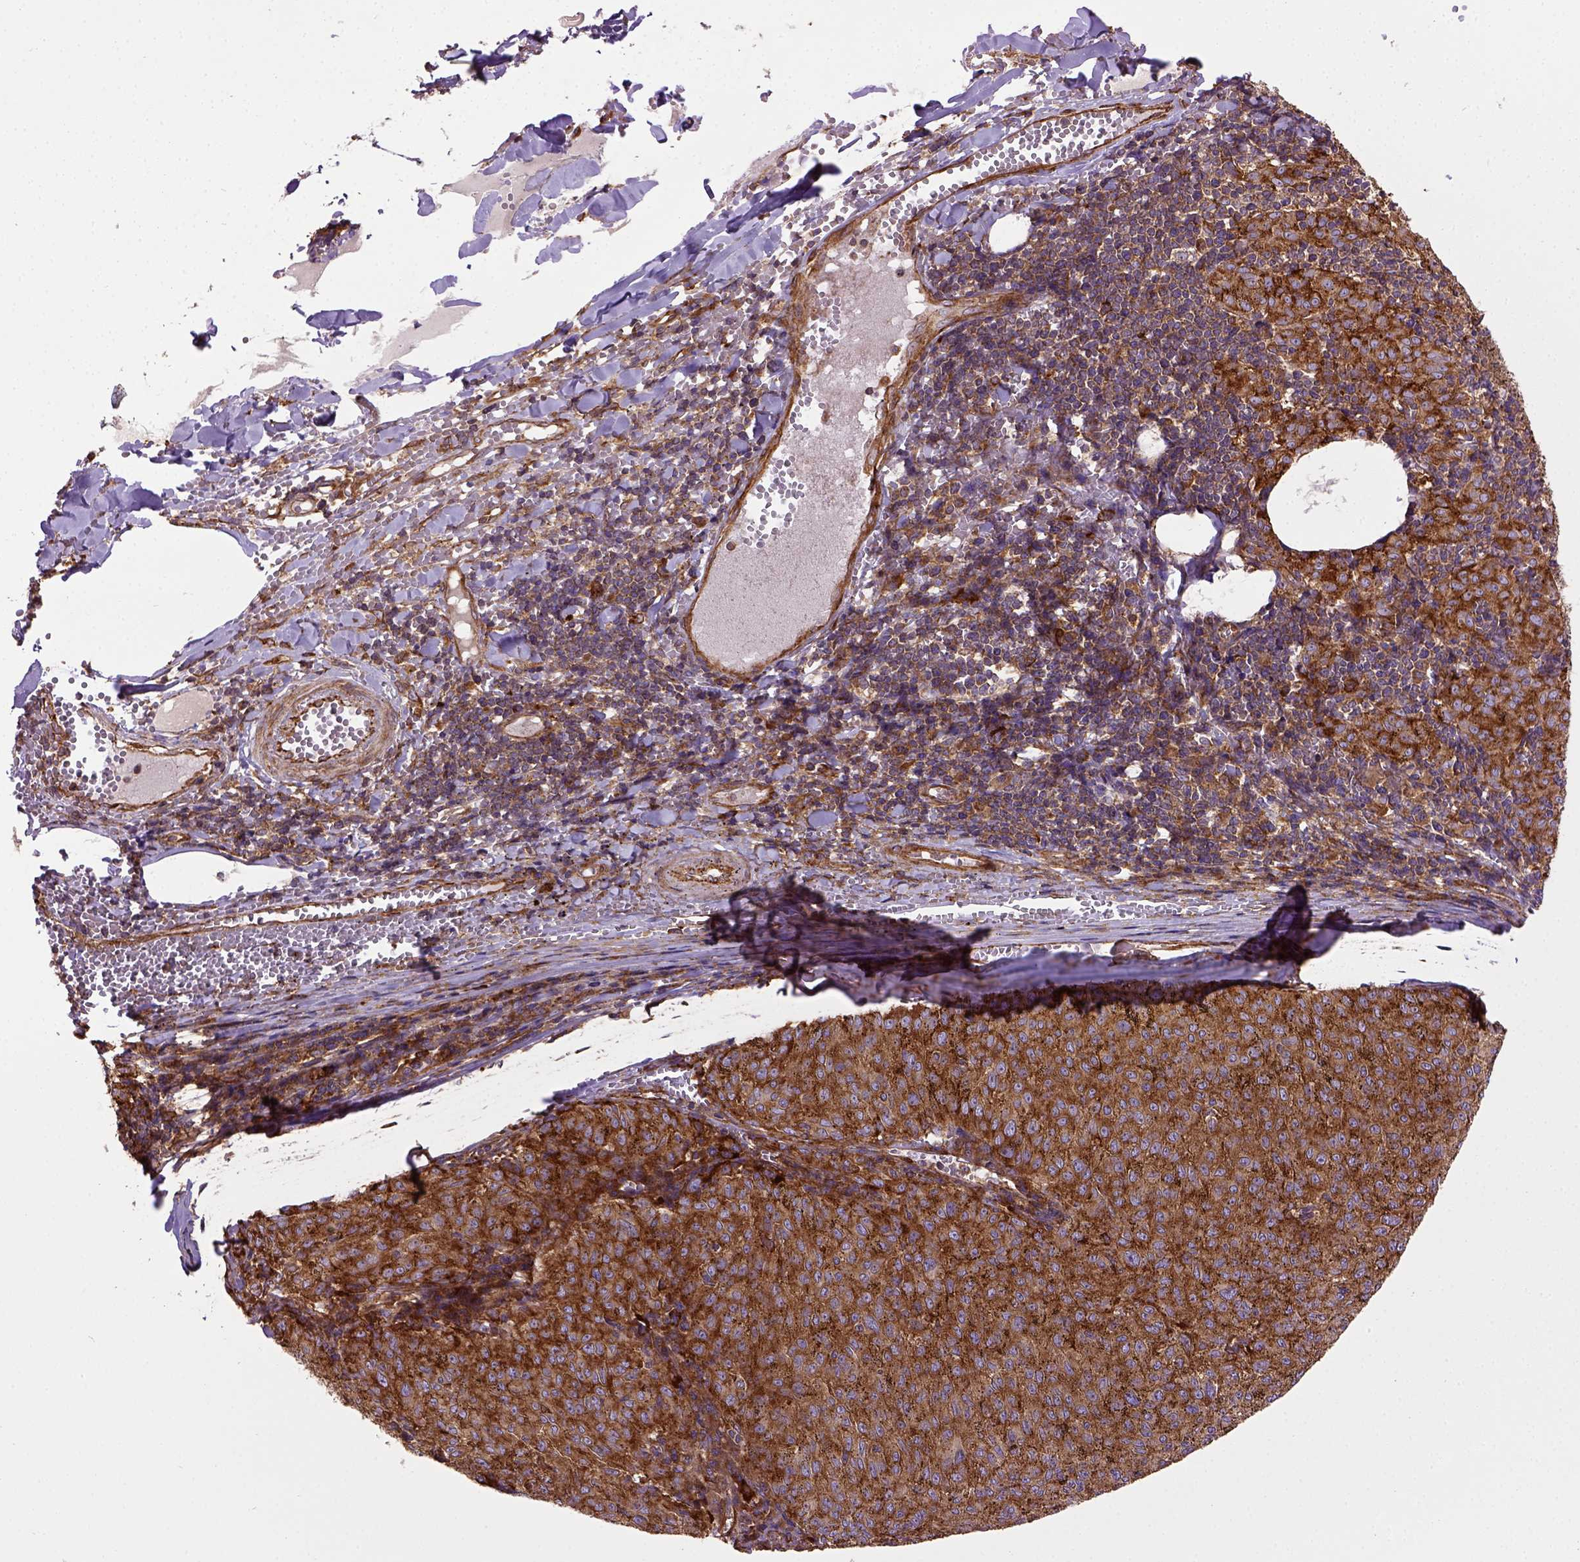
{"staining": {"intensity": "strong", "quantity": ">75%", "location": "cytoplasmic/membranous"}, "tissue": "melanoma", "cell_type": "Tumor cells", "image_type": "cancer", "snomed": [{"axis": "morphology", "description": "Malignant melanoma, NOS"}, {"axis": "topography", "description": "Skin"}], "caption": "Strong cytoplasmic/membranous positivity for a protein is appreciated in about >75% of tumor cells of malignant melanoma using IHC.", "gene": "CAPRIN1", "patient": {"sex": "female", "age": 72}}